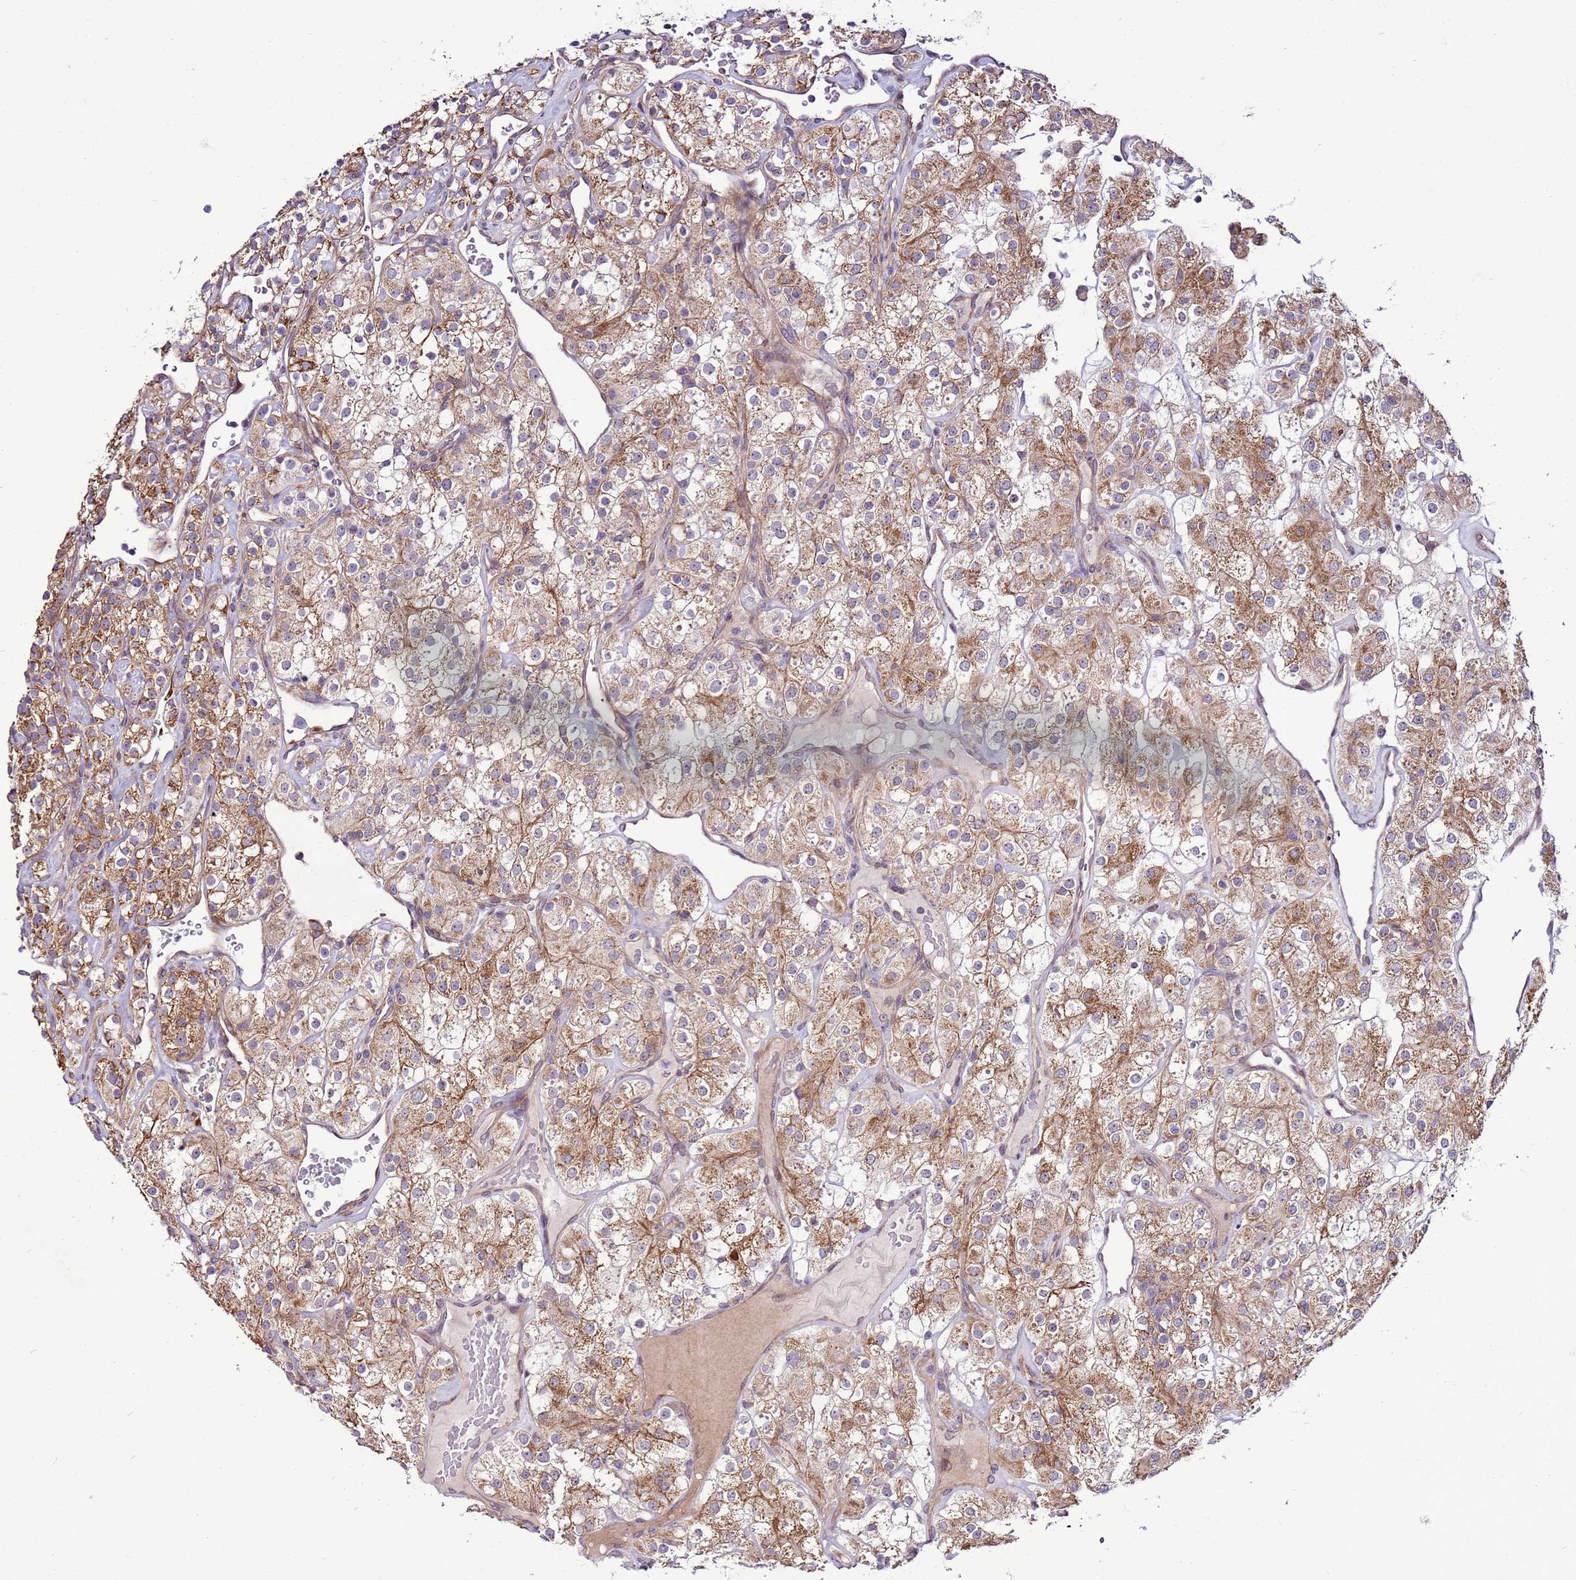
{"staining": {"intensity": "moderate", "quantity": ">75%", "location": "cytoplasmic/membranous"}, "tissue": "renal cancer", "cell_type": "Tumor cells", "image_type": "cancer", "snomed": [{"axis": "morphology", "description": "Adenocarcinoma, NOS"}, {"axis": "topography", "description": "Kidney"}], "caption": "Brown immunohistochemical staining in renal adenocarcinoma reveals moderate cytoplasmic/membranous positivity in approximately >75% of tumor cells.", "gene": "SCARA3", "patient": {"sex": "male", "age": 77}}